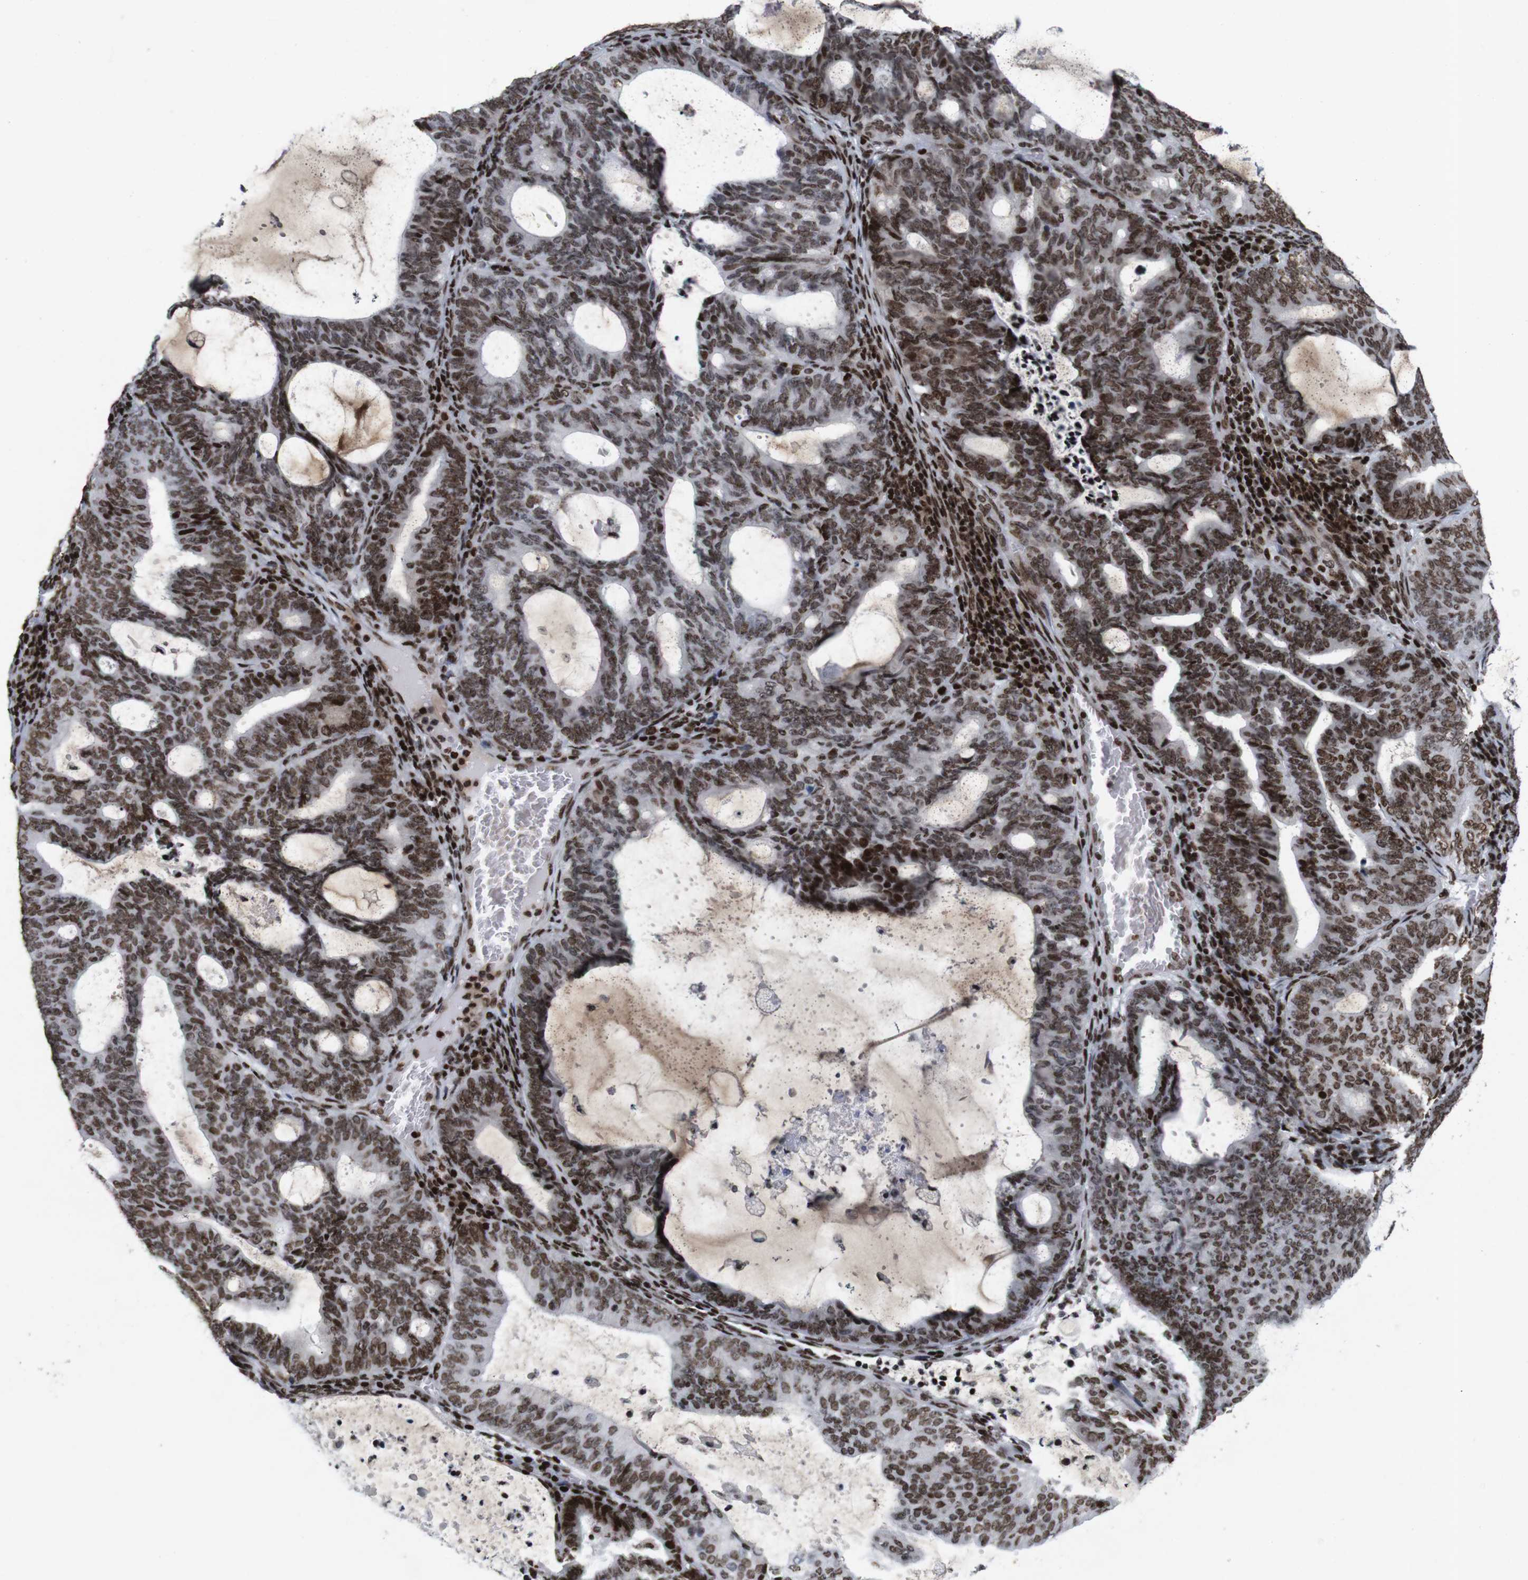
{"staining": {"intensity": "strong", "quantity": ">75%", "location": "nuclear"}, "tissue": "endometrial cancer", "cell_type": "Tumor cells", "image_type": "cancer", "snomed": [{"axis": "morphology", "description": "Adenocarcinoma, NOS"}, {"axis": "topography", "description": "Uterus"}], "caption": "Endometrial adenocarcinoma stained with a brown dye exhibits strong nuclear positive positivity in approximately >75% of tumor cells.", "gene": "MAGEH1", "patient": {"sex": "female", "age": 83}}